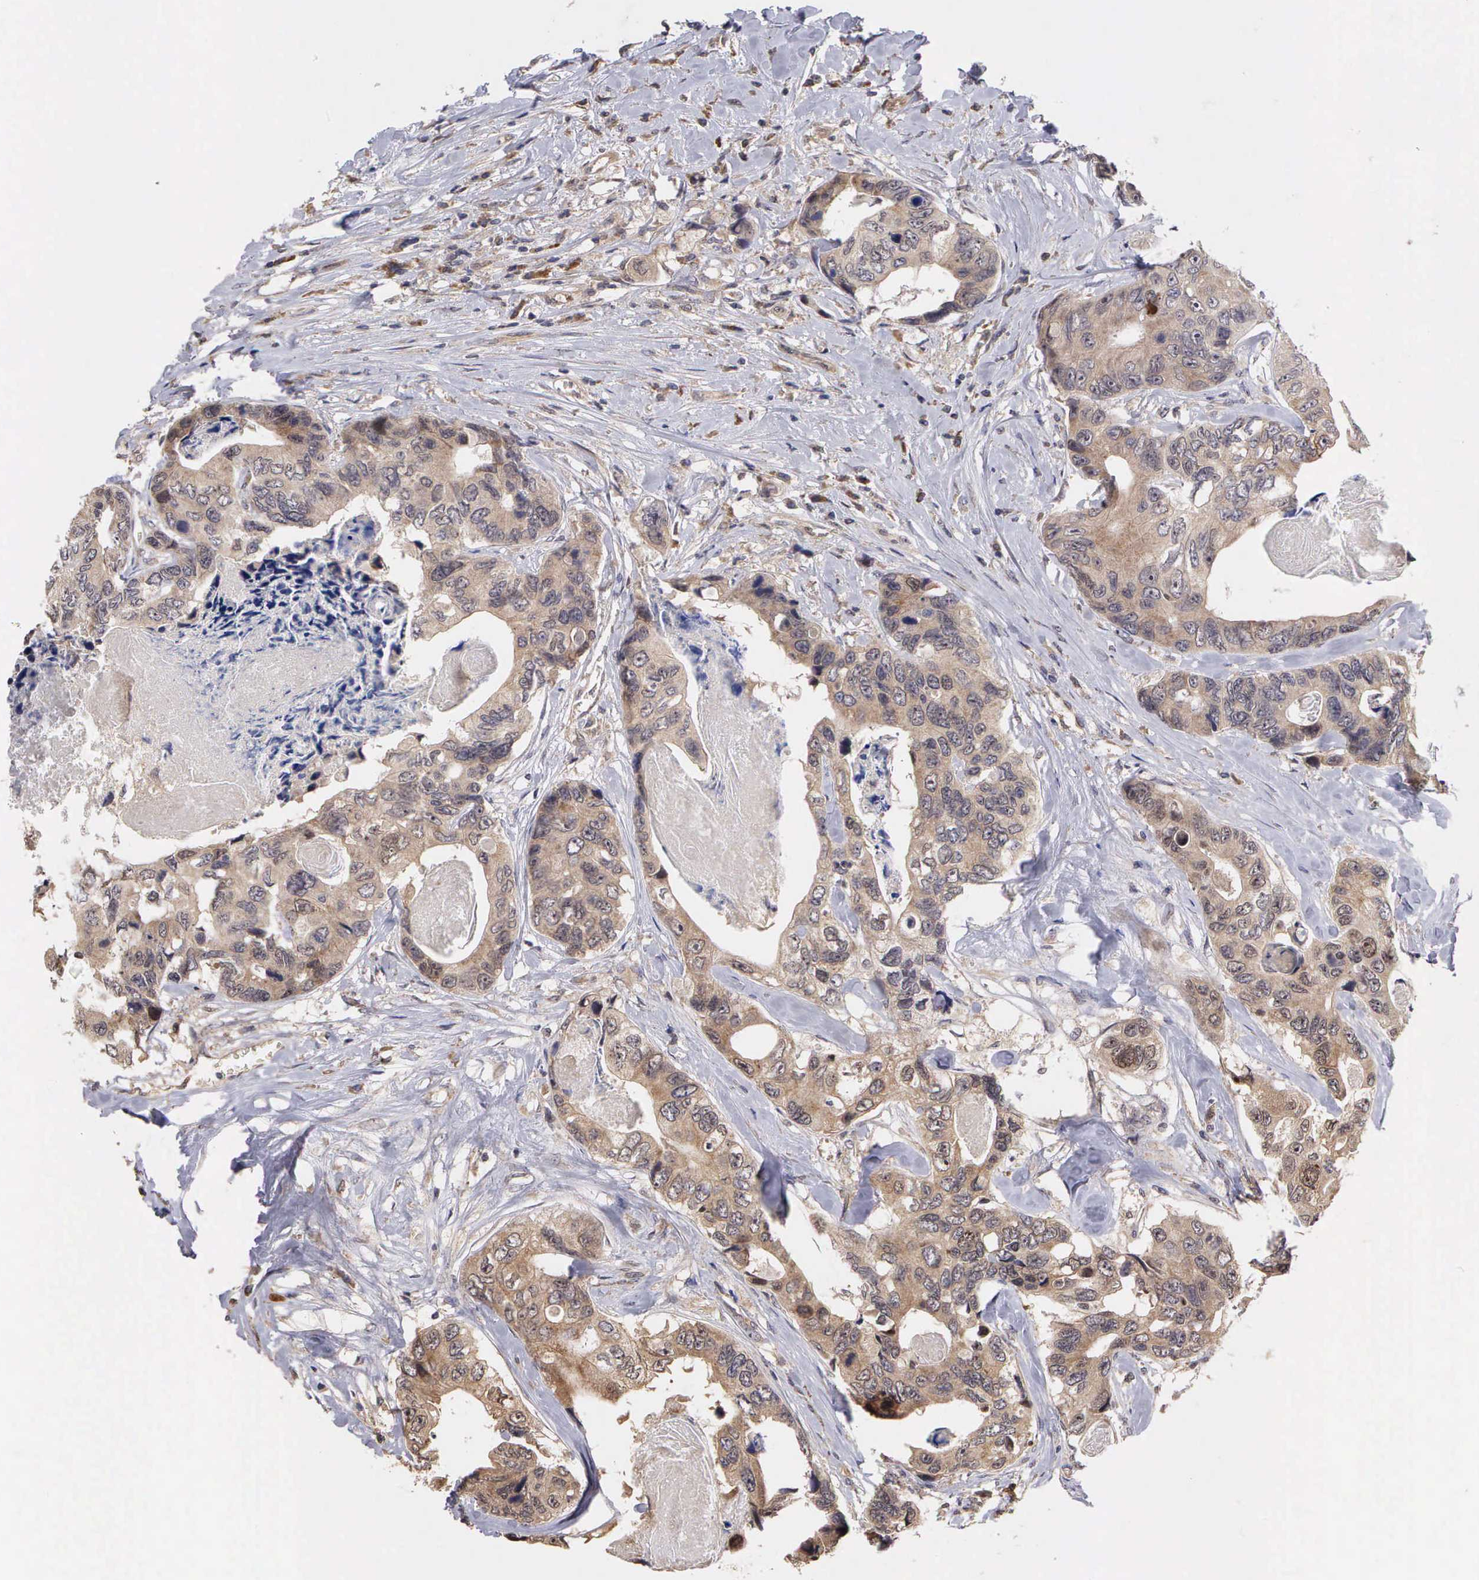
{"staining": {"intensity": "weak", "quantity": ">75%", "location": "cytoplasmic/membranous"}, "tissue": "colorectal cancer", "cell_type": "Tumor cells", "image_type": "cancer", "snomed": [{"axis": "morphology", "description": "Adenocarcinoma, NOS"}, {"axis": "topography", "description": "Colon"}], "caption": "High-power microscopy captured an immunohistochemistry (IHC) photomicrograph of colorectal adenocarcinoma, revealing weak cytoplasmic/membranous staining in approximately >75% of tumor cells. (IHC, brightfield microscopy, high magnification).", "gene": "DNAJB7", "patient": {"sex": "female", "age": 86}}